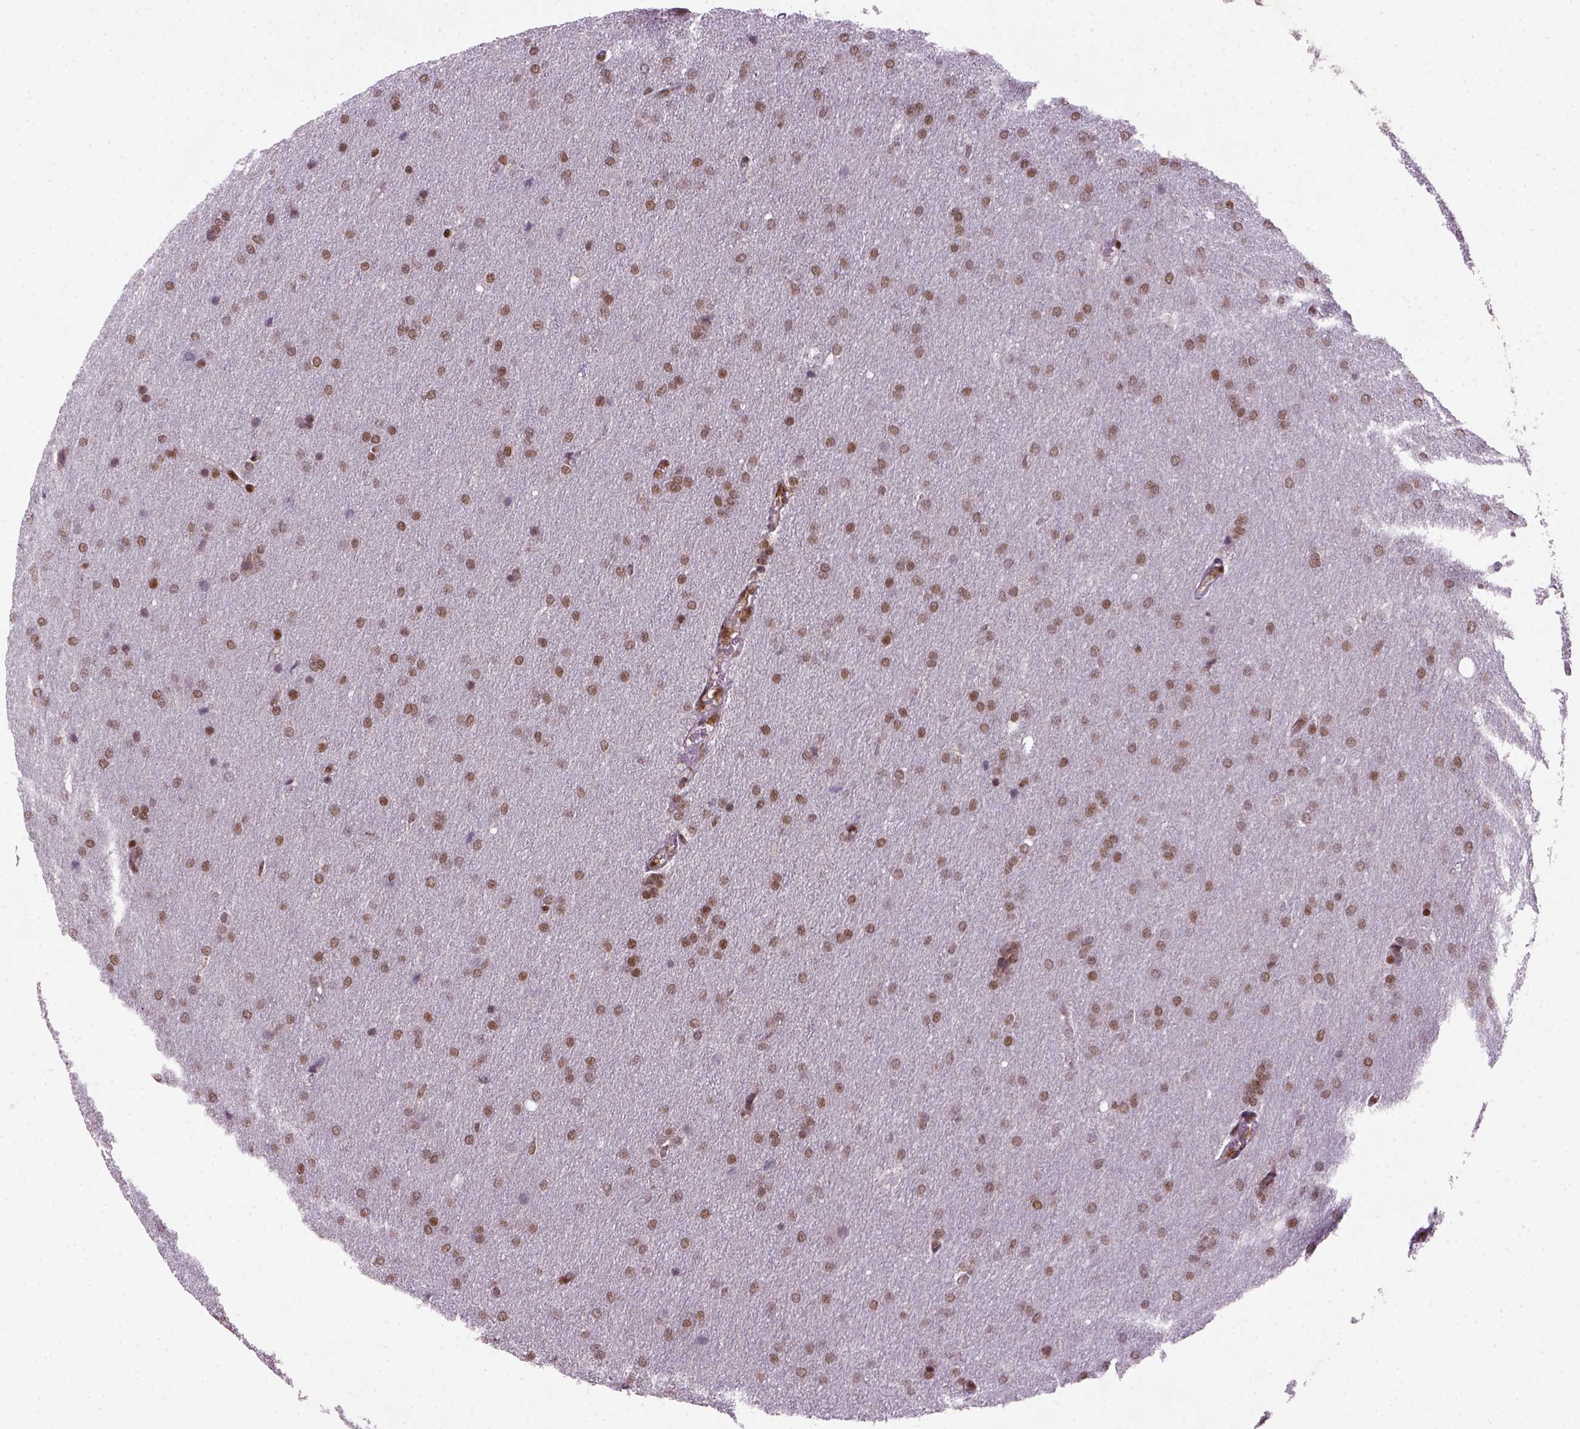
{"staining": {"intensity": "moderate", "quantity": ">75%", "location": "nuclear"}, "tissue": "glioma", "cell_type": "Tumor cells", "image_type": "cancer", "snomed": [{"axis": "morphology", "description": "Glioma, malignant, Low grade"}, {"axis": "topography", "description": "Brain"}], "caption": "The immunohistochemical stain highlights moderate nuclear staining in tumor cells of malignant glioma (low-grade) tissue.", "gene": "MGMT", "patient": {"sex": "female", "age": 32}}